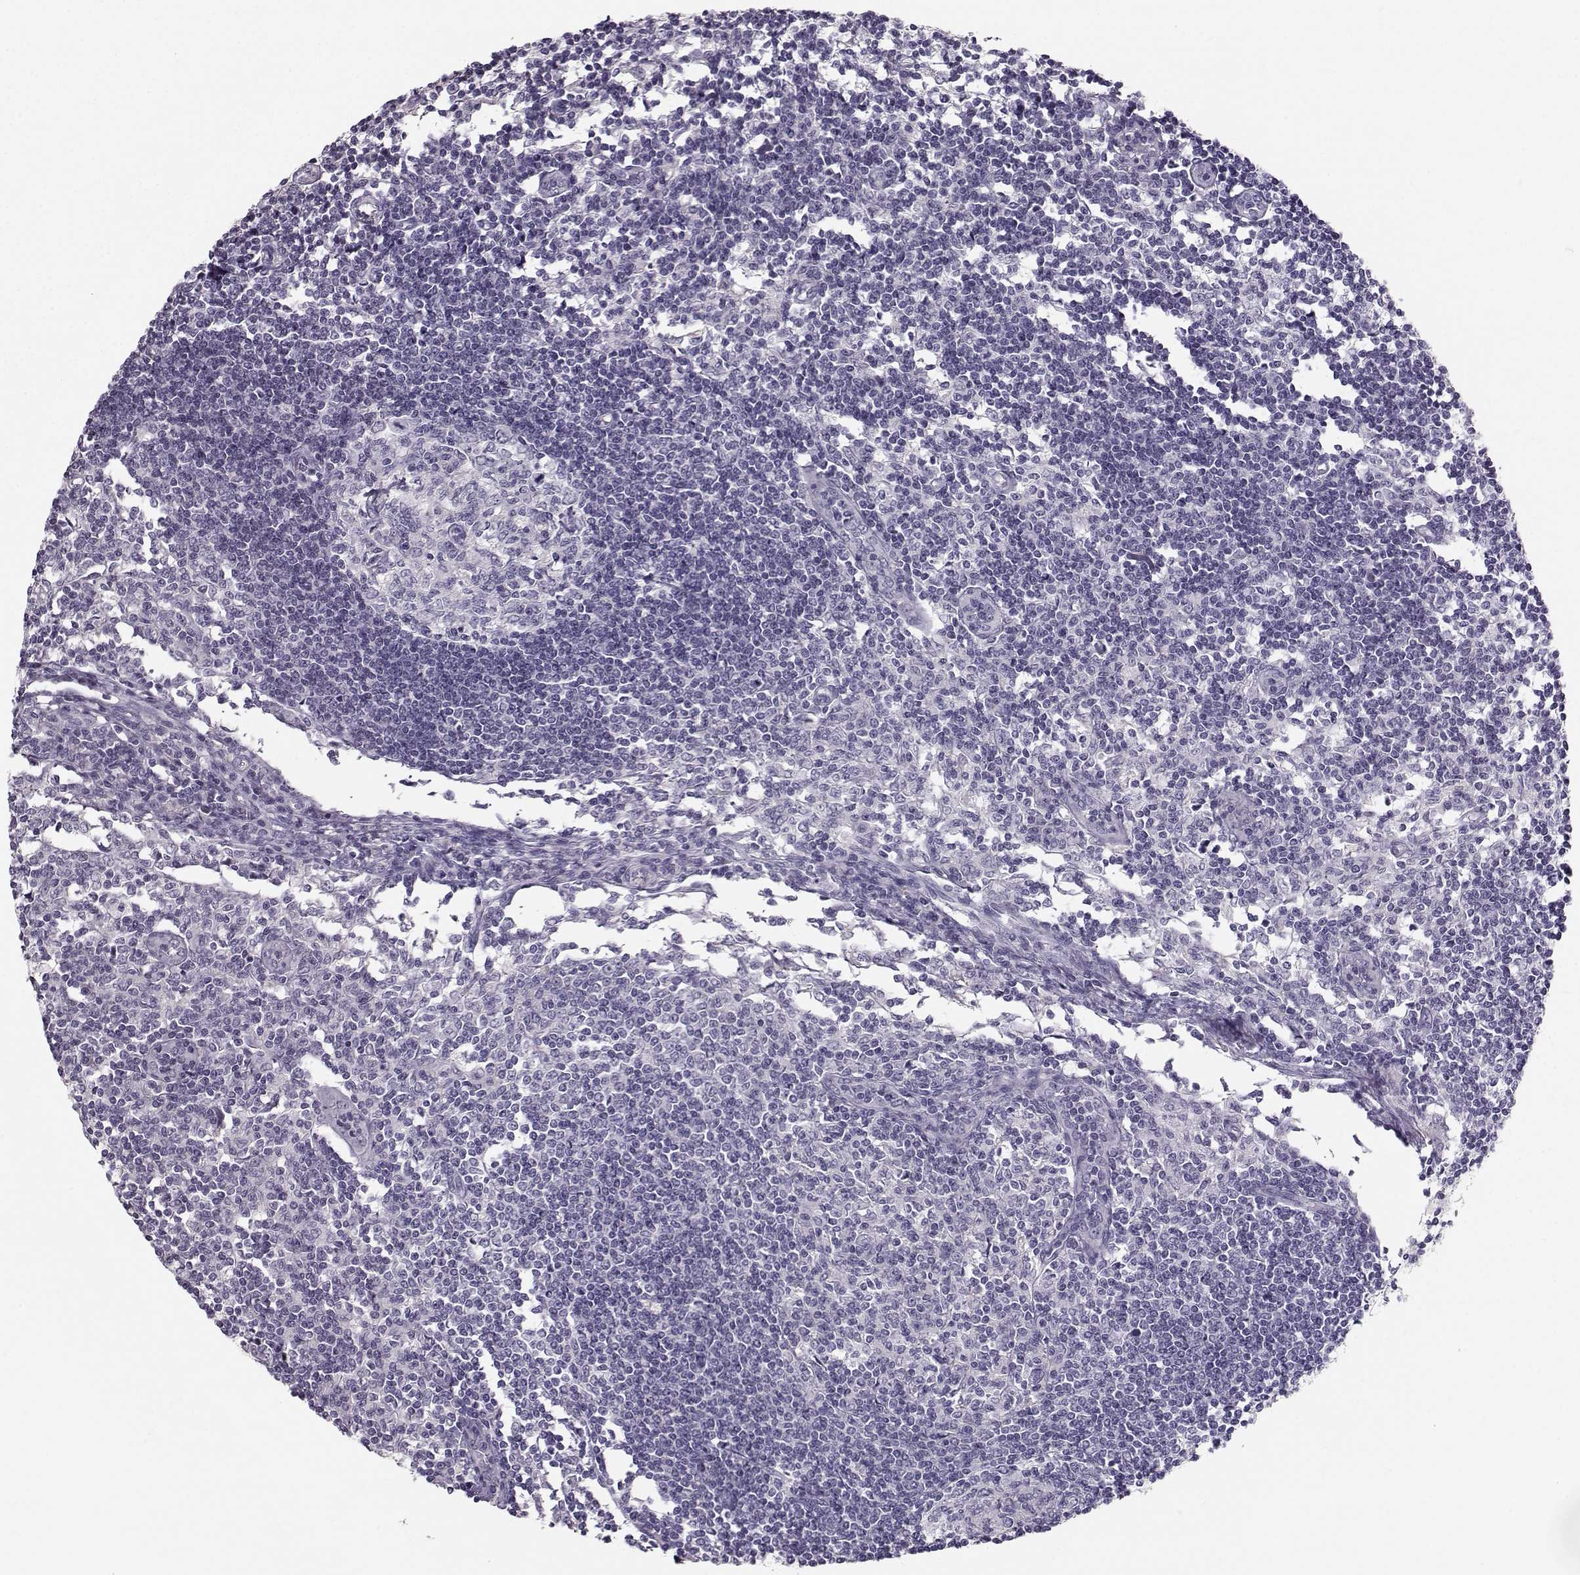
{"staining": {"intensity": "negative", "quantity": "none", "location": "none"}, "tissue": "lymph node", "cell_type": "Germinal center cells", "image_type": "normal", "snomed": [{"axis": "morphology", "description": "Normal tissue, NOS"}, {"axis": "topography", "description": "Lymph node"}], "caption": "Human lymph node stained for a protein using IHC displays no expression in germinal center cells.", "gene": "CASR", "patient": {"sex": "male", "age": 59}}